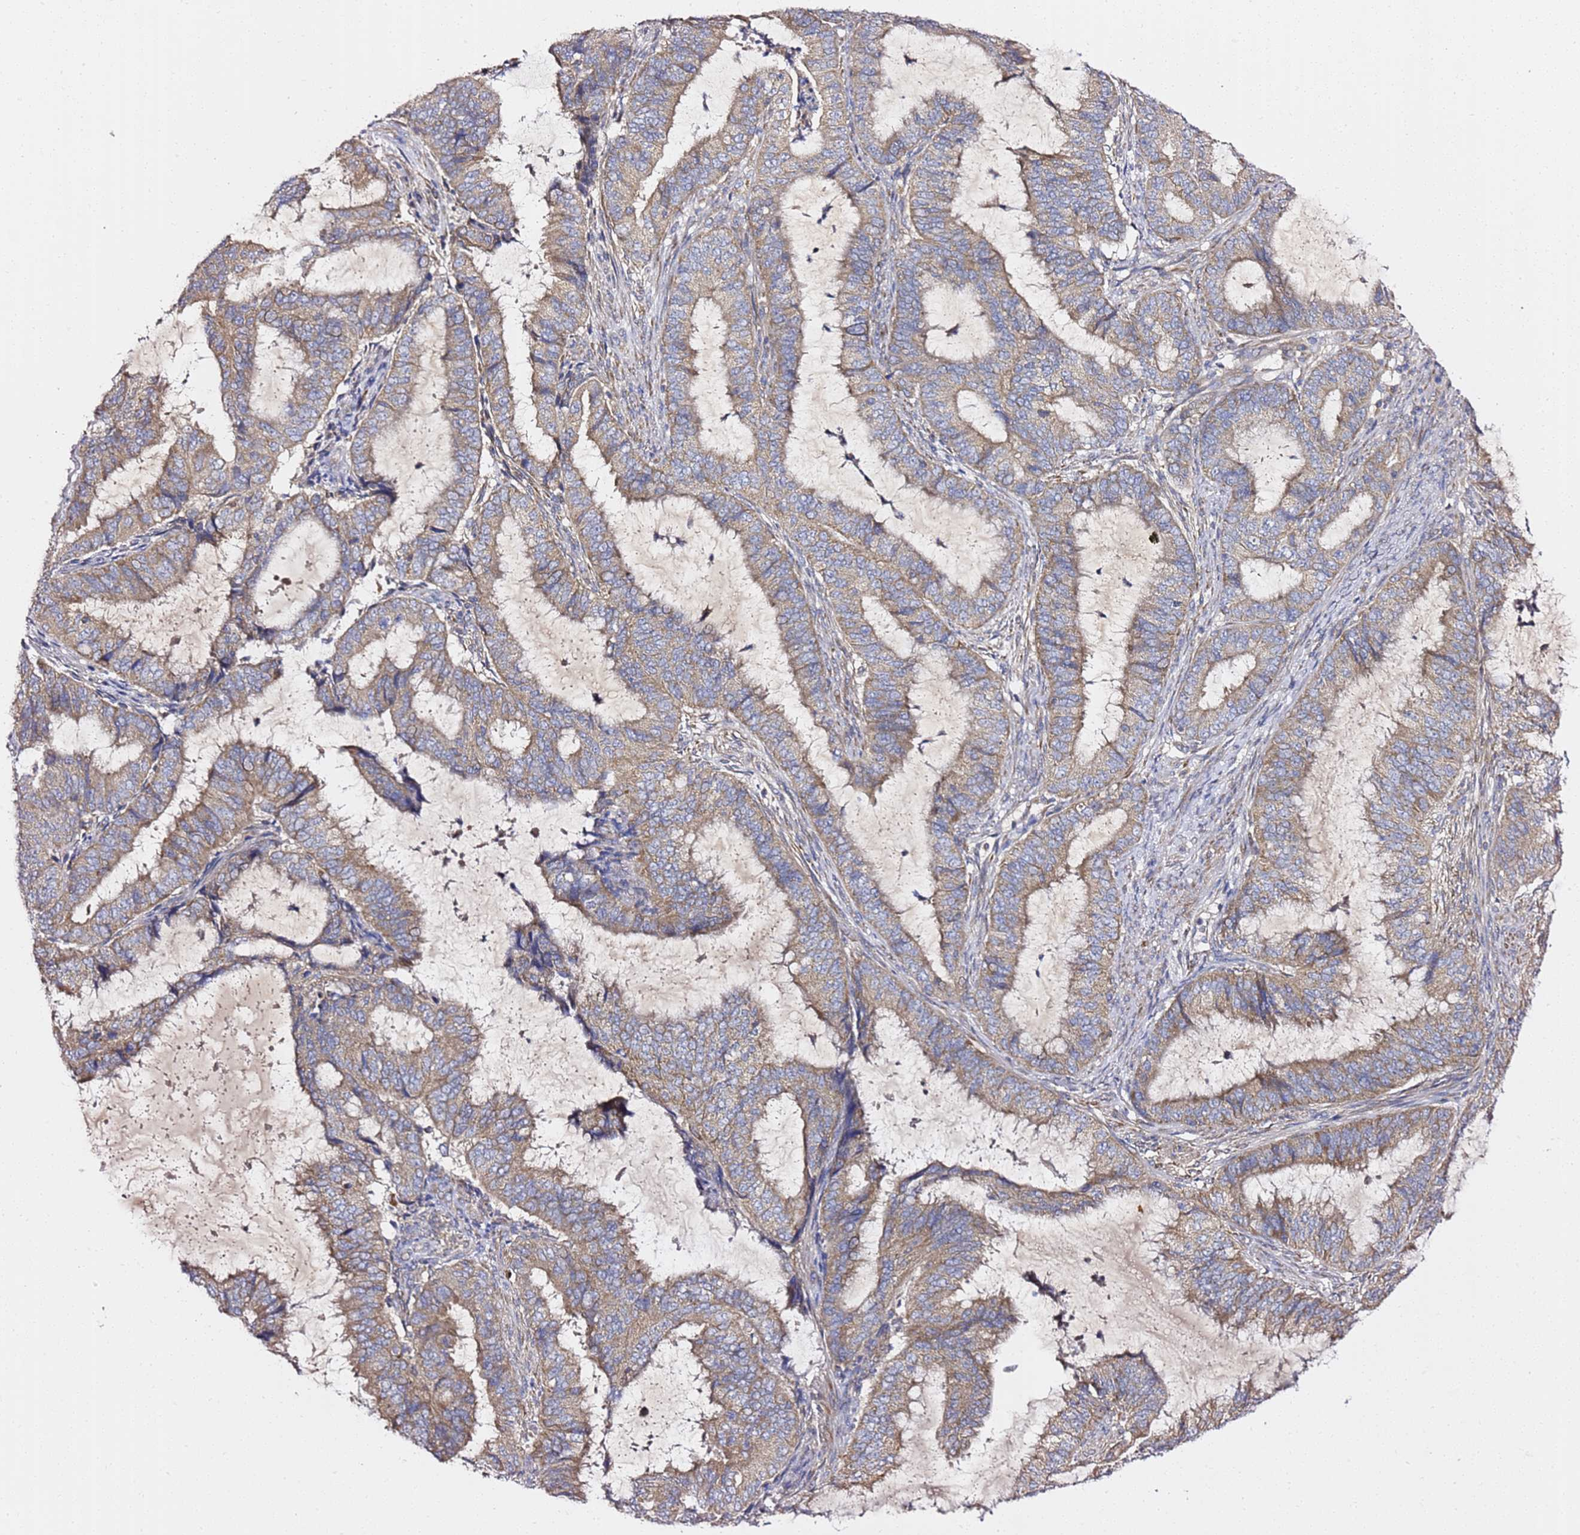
{"staining": {"intensity": "moderate", "quantity": "25%-75%", "location": "cytoplasmic/membranous"}, "tissue": "endometrial cancer", "cell_type": "Tumor cells", "image_type": "cancer", "snomed": [{"axis": "morphology", "description": "Adenocarcinoma, NOS"}, {"axis": "topography", "description": "Endometrium"}], "caption": "Endometrial cancer (adenocarcinoma) stained for a protein displays moderate cytoplasmic/membranous positivity in tumor cells.", "gene": "C19orf12", "patient": {"sex": "female", "age": 51}}